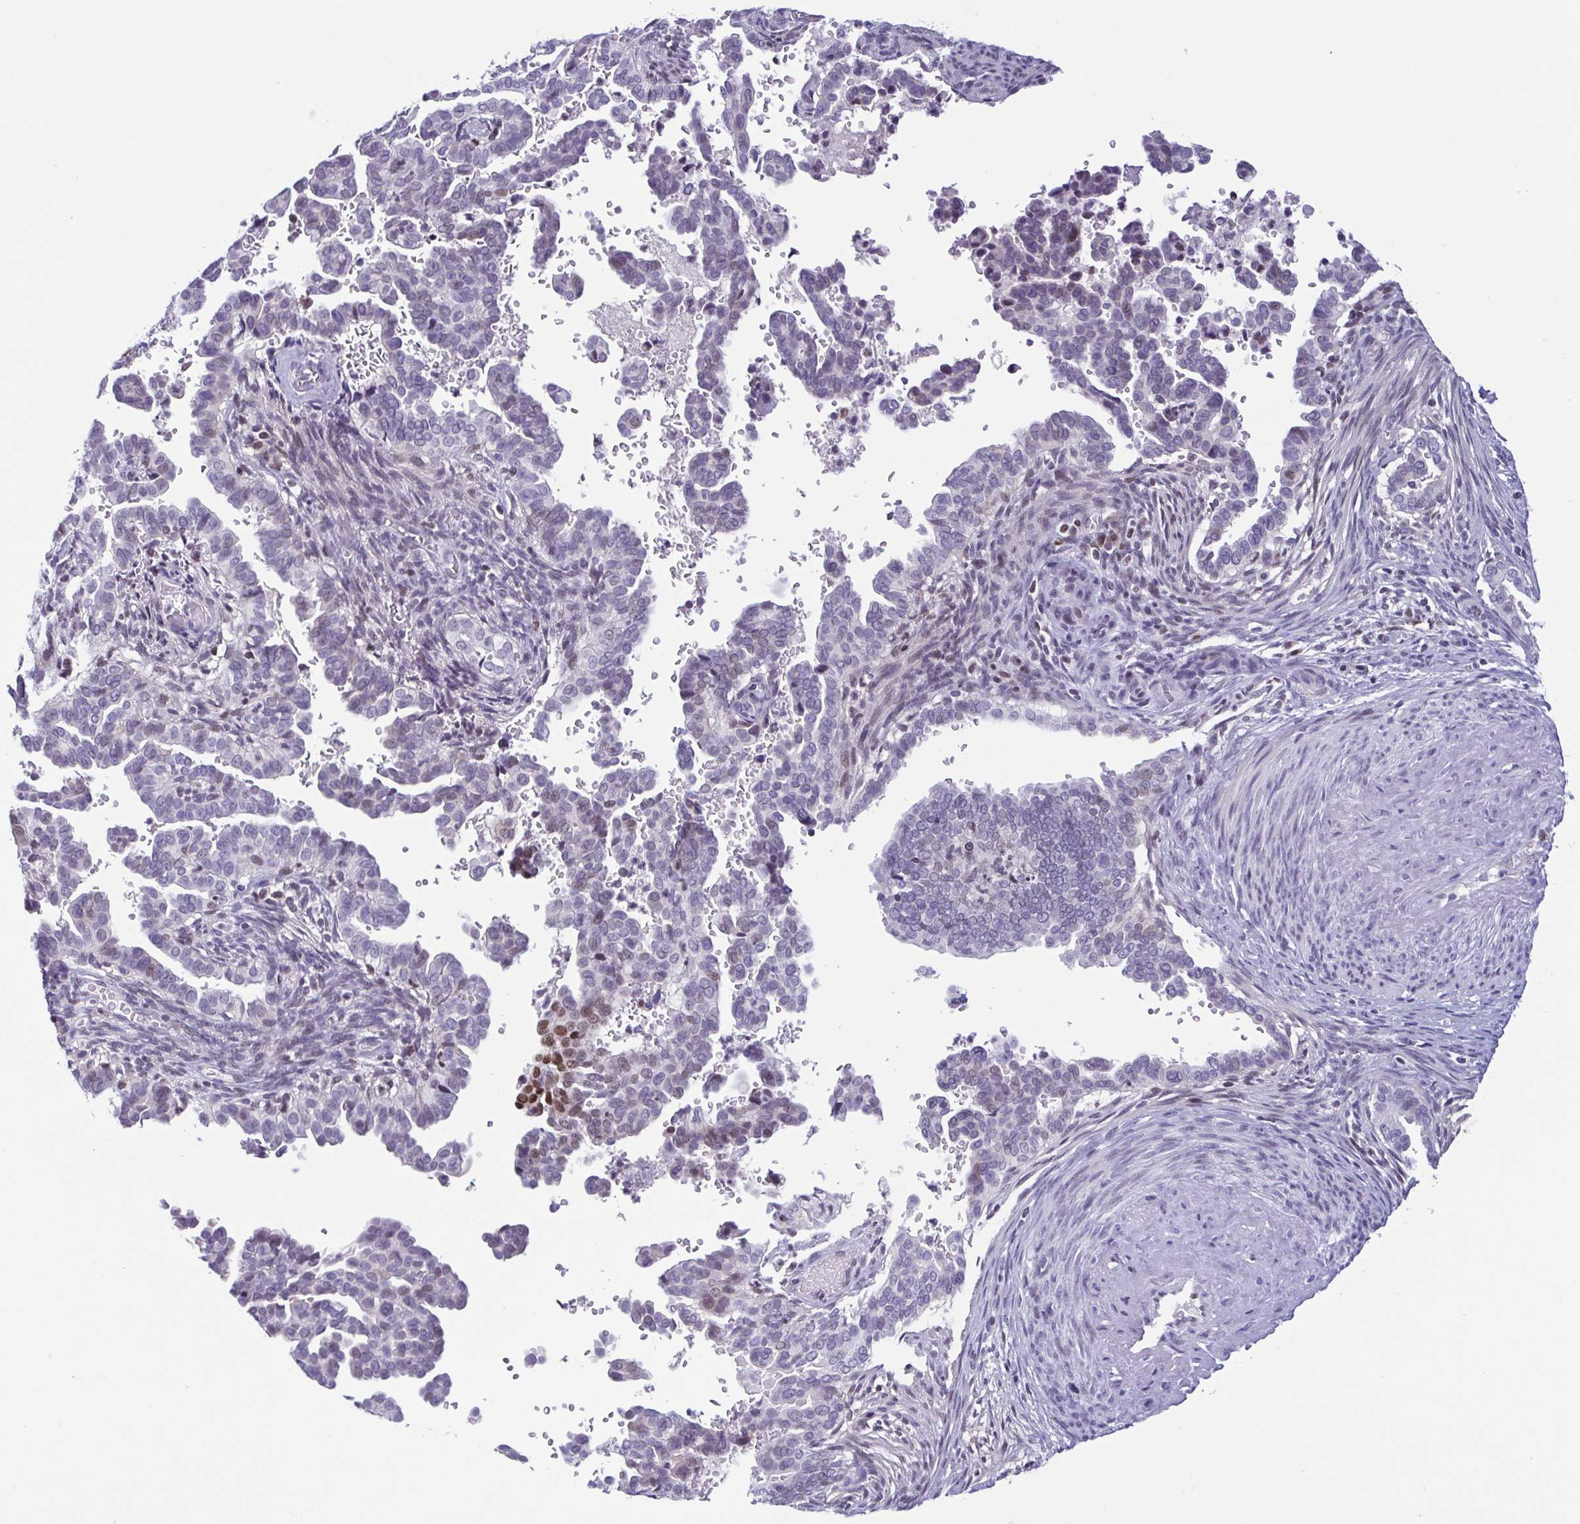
{"staining": {"intensity": "moderate", "quantity": "<25%", "location": "nuclear"}, "tissue": "cervical cancer", "cell_type": "Tumor cells", "image_type": "cancer", "snomed": [{"axis": "morphology", "description": "Adenocarcinoma, NOS"}, {"axis": "morphology", "description": "Adenocarcinoma, Low grade"}, {"axis": "topography", "description": "Cervix"}], "caption": "Immunohistochemistry of cervical low-grade adenocarcinoma shows low levels of moderate nuclear positivity in approximately <25% of tumor cells. The protein of interest is stained brown, and the nuclei are stained in blue (DAB IHC with brightfield microscopy, high magnification).", "gene": "IRF1", "patient": {"sex": "female", "age": 35}}